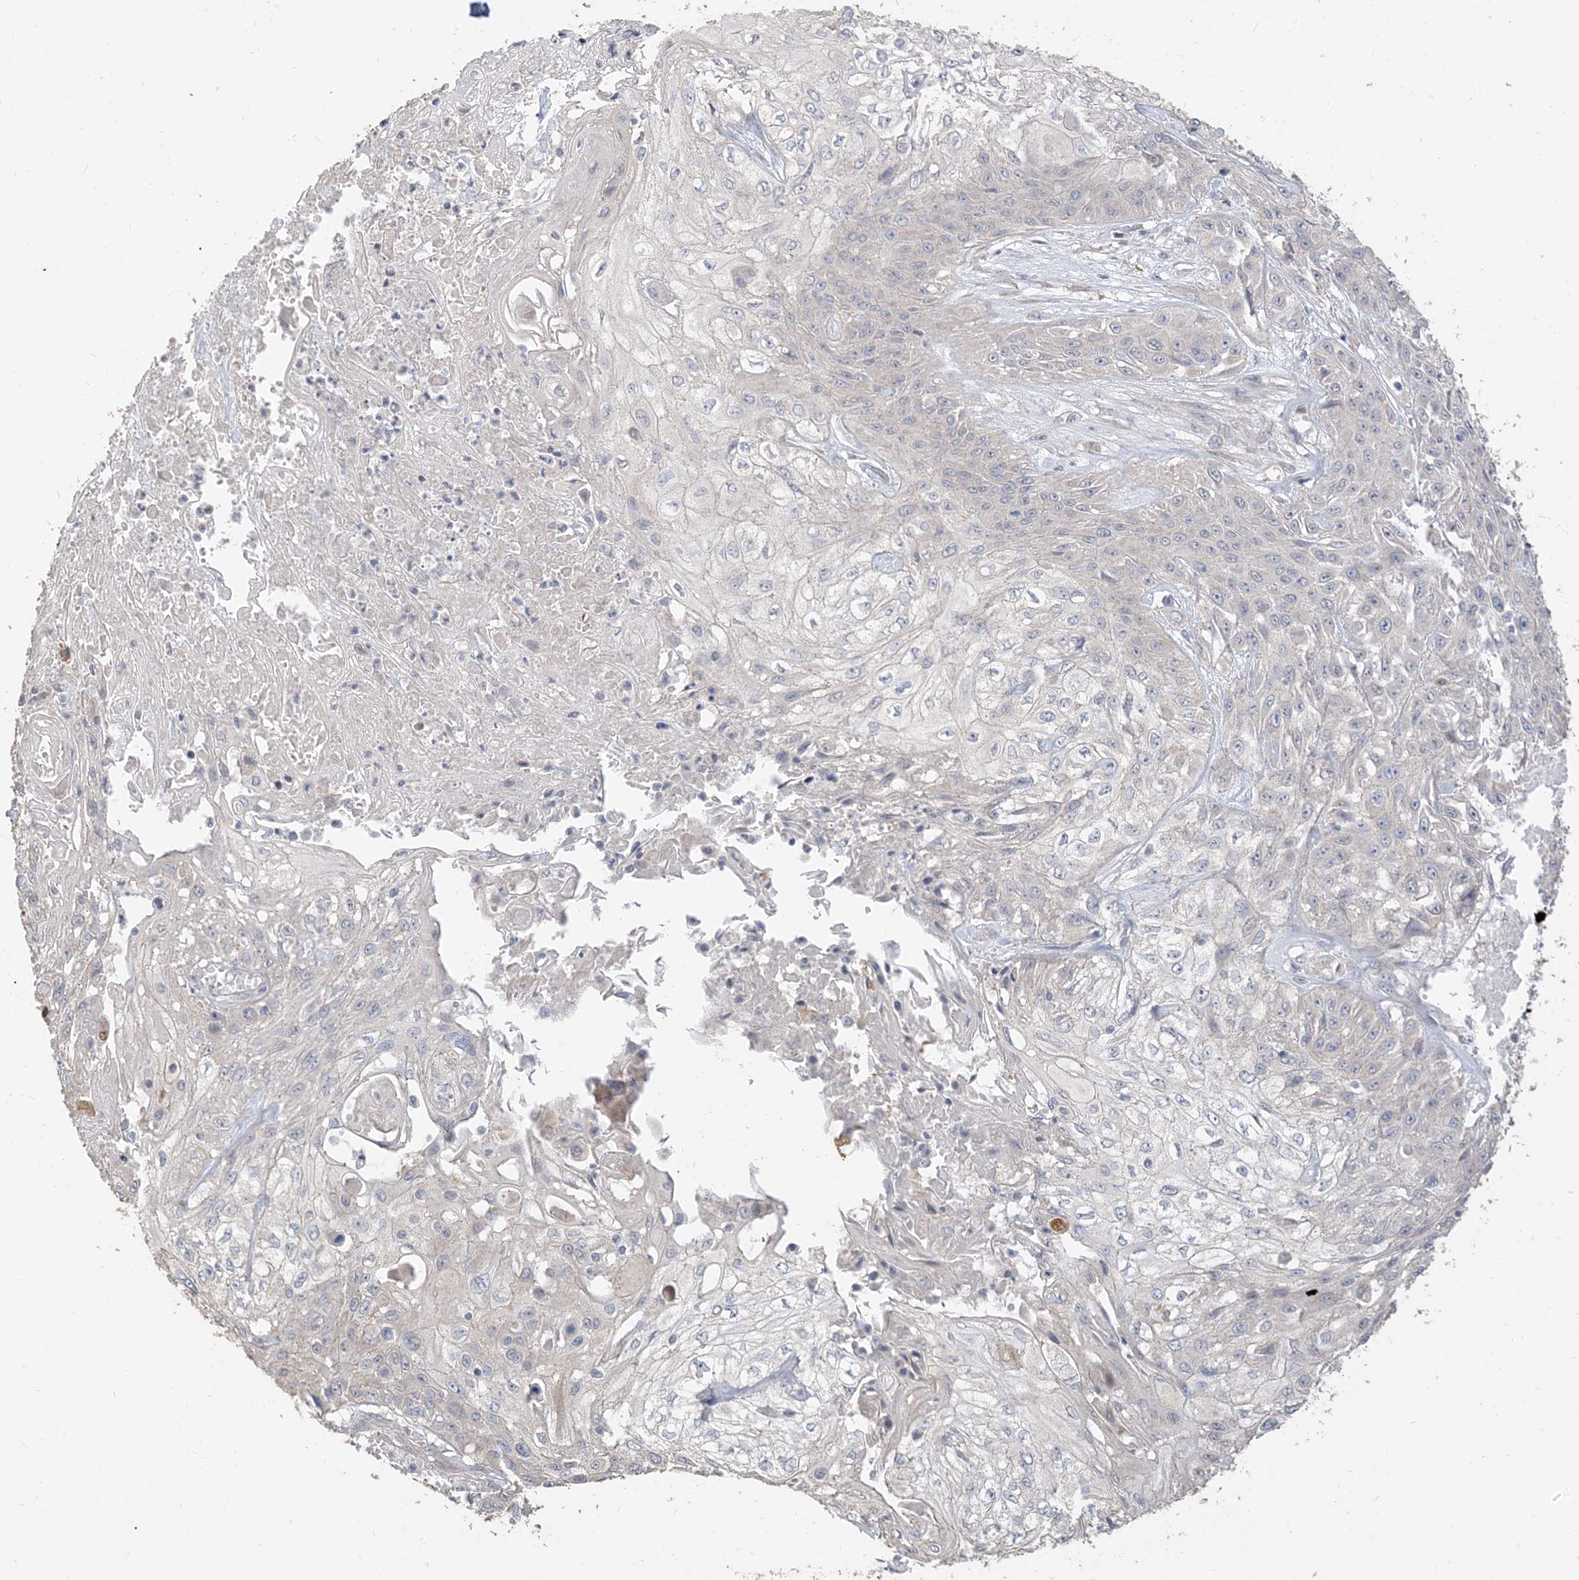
{"staining": {"intensity": "negative", "quantity": "none", "location": "none"}, "tissue": "skin cancer", "cell_type": "Tumor cells", "image_type": "cancer", "snomed": [{"axis": "morphology", "description": "Squamous cell carcinoma, NOS"}, {"axis": "morphology", "description": "Squamous cell carcinoma, metastatic, NOS"}, {"axis": "topography", "description": "Skin"}, {"axis": "topography", "description": "Lymph node"}], "caption": "Immunohistochemistry image of skin cancer (squamous cell carcinoma) stained for a protein (brown), which shows no staining in tumor cells.", "gene": "RNF175", "patient": {"sex": "male", "age": 75}}